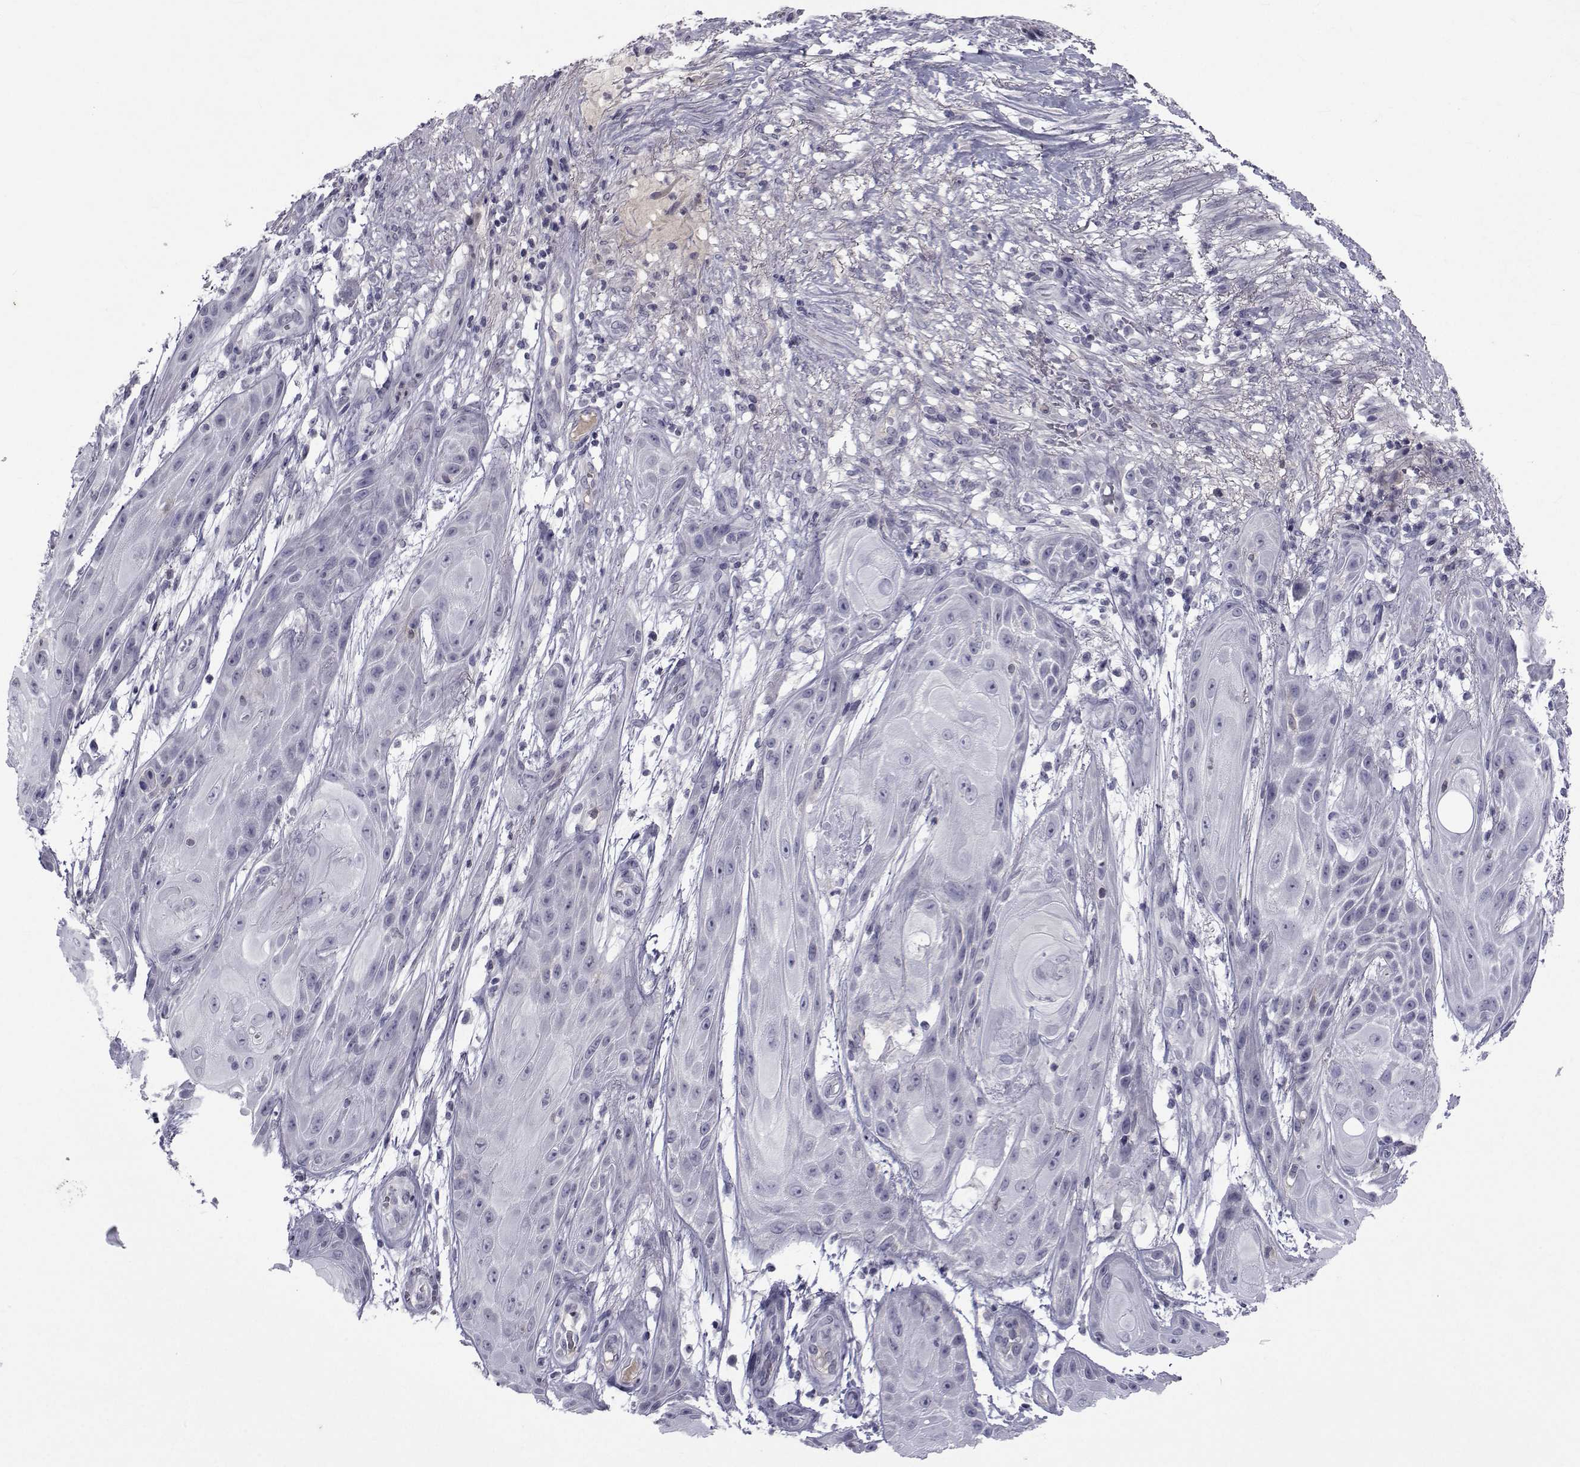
{"staining": {"intensity": "negative", "quantity": "none", "location": "none"}, "tissue": "skin cancer", "cell_type": "Tumor cells", "image_type": "cancer", "snomed": [{"axis": "morphology", "description": "Squamous cell carcinoma, NOS"}, {"axis": "topography", "description": "Skin"}], "caption": "A micrograph of skin cancer stained for a protein reveals no brown staining in tumor cells.", "gene": "PAX2", "patient": {"sex": "male", "age": 62}}